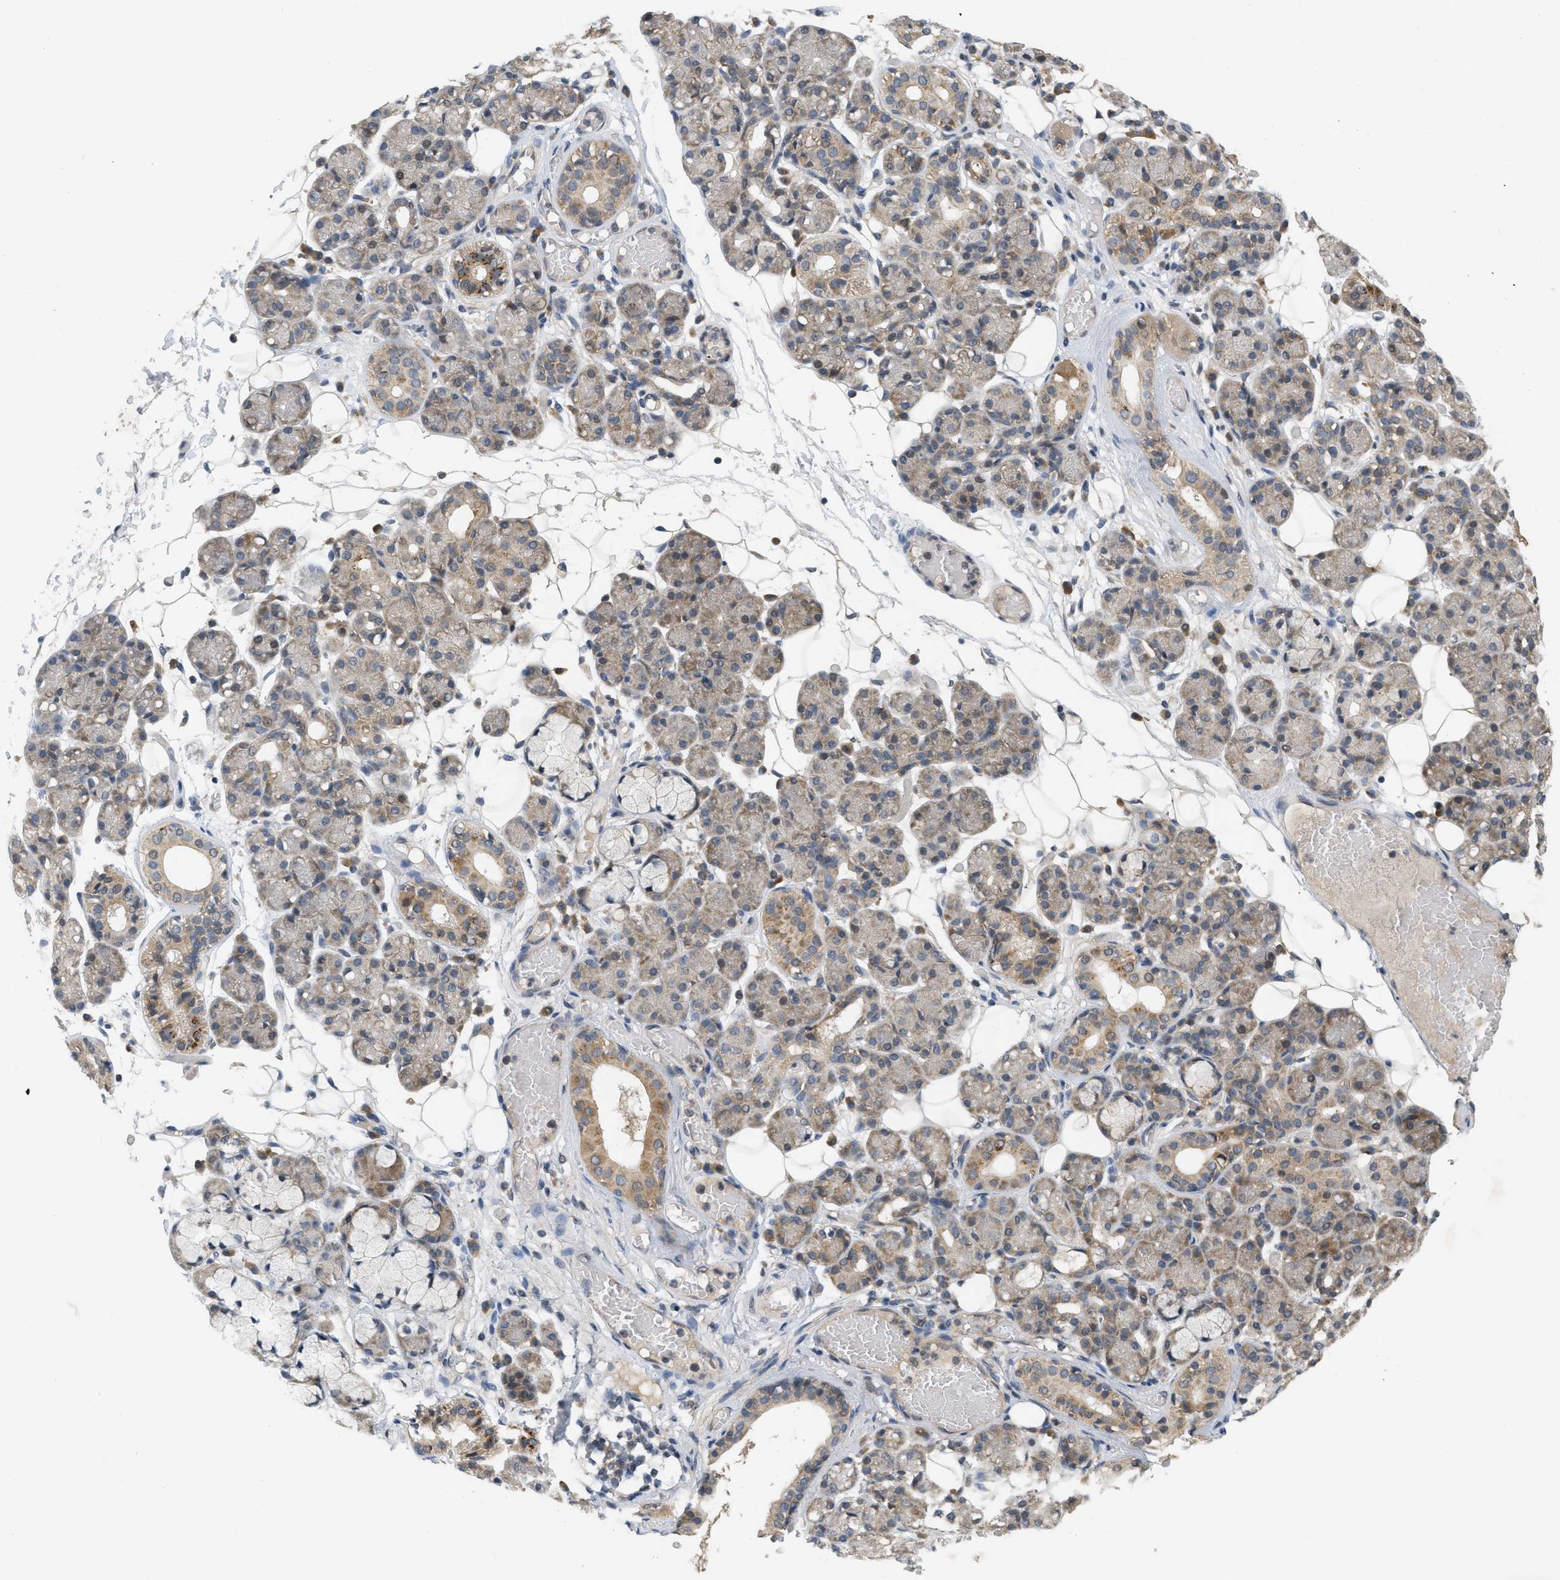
{"staining": {"intensity": "moderate", "quantity": ">75%", "location": "cytoplasmic/membranous"}, "tissue": "salivary gland", "cell_type": "Glandular cells", "image_type": "normal", "snomed": [{"axis": "morphology", "description": "Normal tissue, NOS"}, {"axis": "topography", "description": "Salivary gland"}], "caption": "Protein staining demonstrates moderate cytoplasmic/membranous positivity in about >75% of glandular cells in normal salivary gland.", "gene": "PRKD1", "patient": {"sex": "male", "age": 63}}